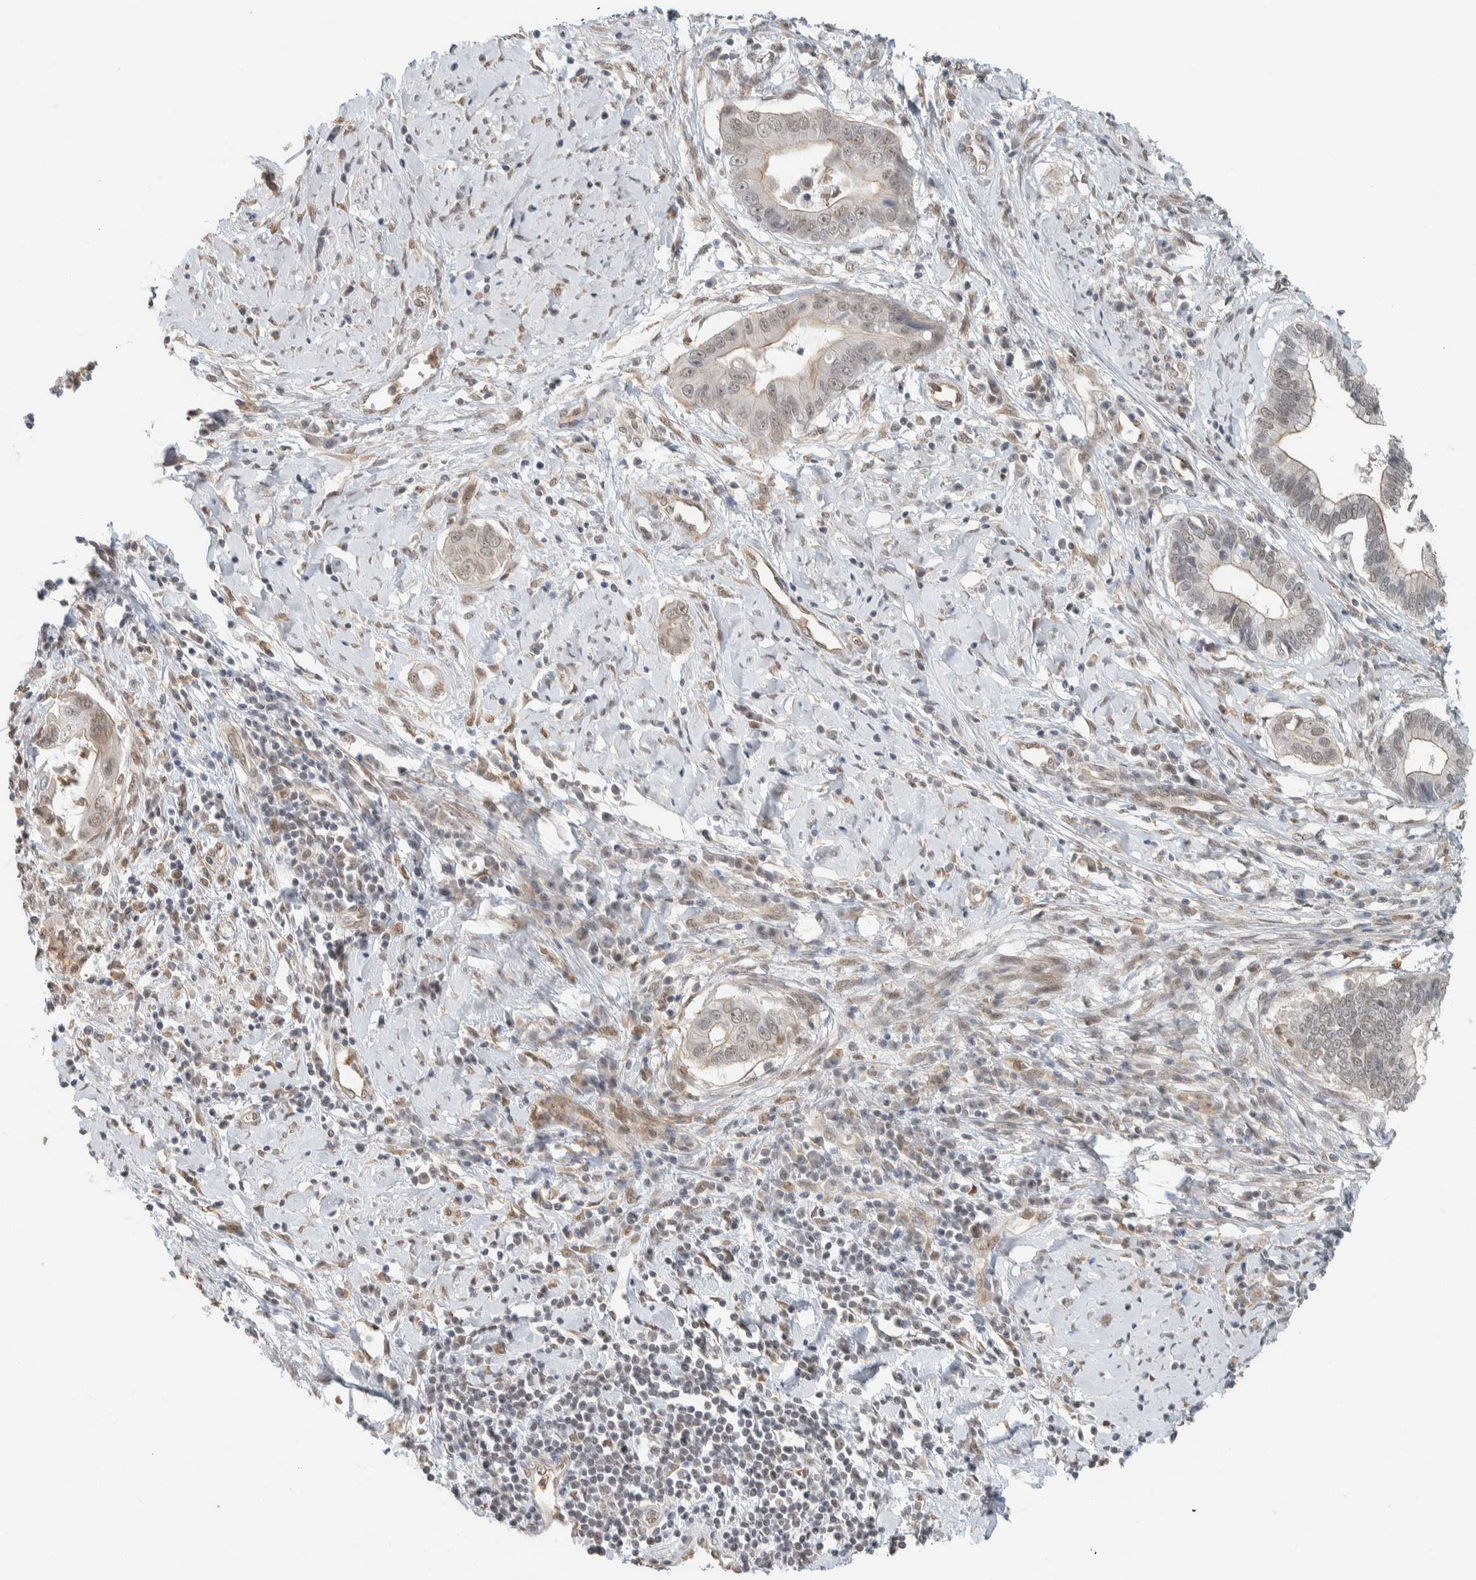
{"staining": {"intensity": "moderate", "quantity": "25%-75%", "location": "cytoplasmic/membranous,nuclear"}, "tissue": "cervical cancer", "cell_type": "Tumor cells", "image_type": "cancer", "snomed": [{"axis": "morphology", "description": "Adenocarcinoma, NOS"}, {"axis": "topography", "description": "Cervix"}], "caption": "An IHC photomicrograph of tumor tissue is shown. Protein staining in brown shows moderate cytoplasmic/membranous and nuclear positivity in cervical cancer (adenocarcinoma) within tumor cells.", "gene": "ZBTB2", "patient": {"sex": "female", "age": 44}}